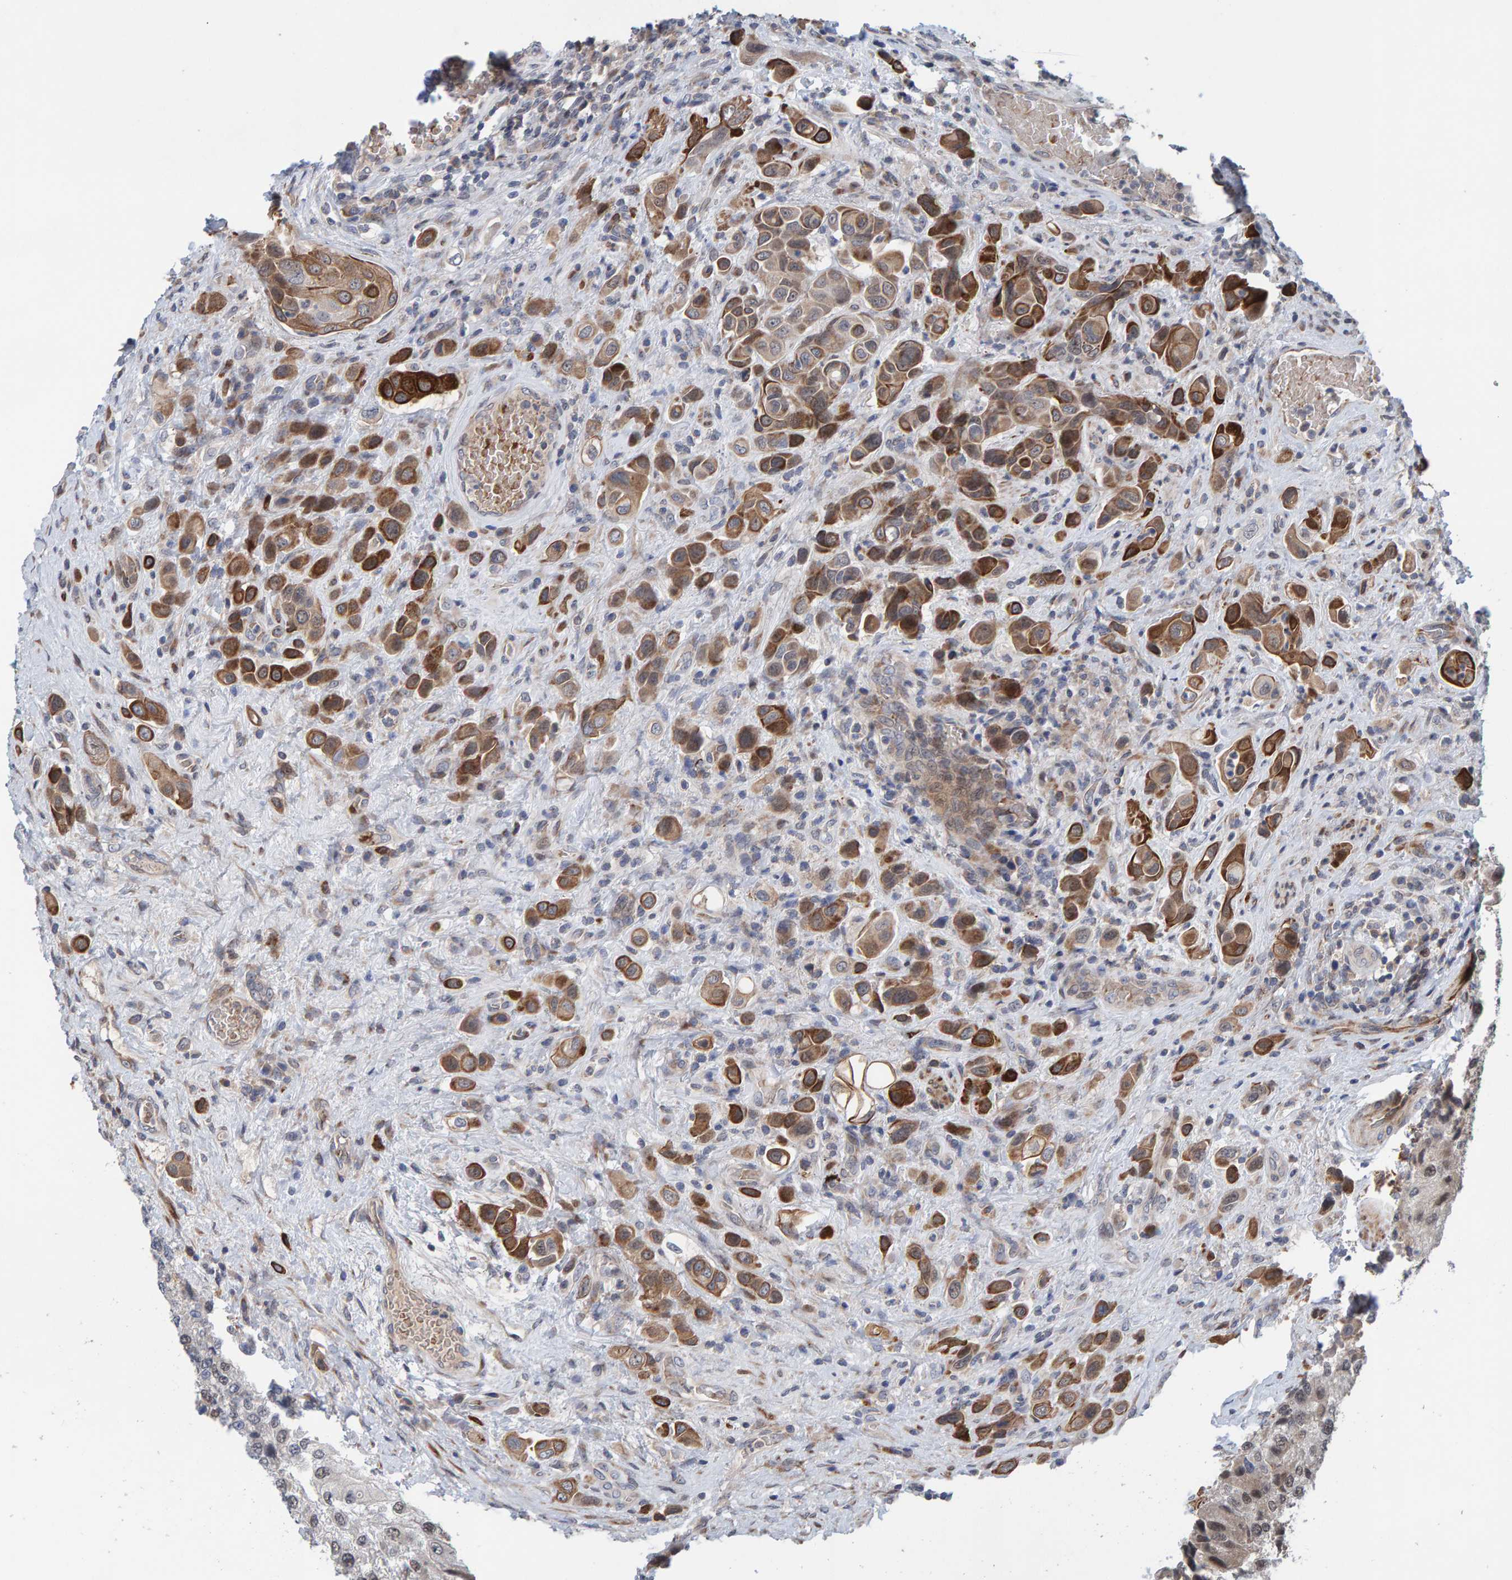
{"staining": {"intensity": "moderate", "quantity": ">75%", "location": "cytoplasmic/membranous"}, "tissue": "urothelial cancer", "cell_type": "Tumor cells", "image_type": "cancer", "snomed": [{"axis": "morphology", "description": "Urothelial carcinoma, High grade"}, {"axis": "topography", "description": "Urinary bladder"}], "caption": "This is an image of IHC staining of urothelial cancer, which shows moderate staining in the cytoplasmic/membranous of tumor cells.", "gene": "MFSD6L", "patient": {"sex": "male", "age": 50}}